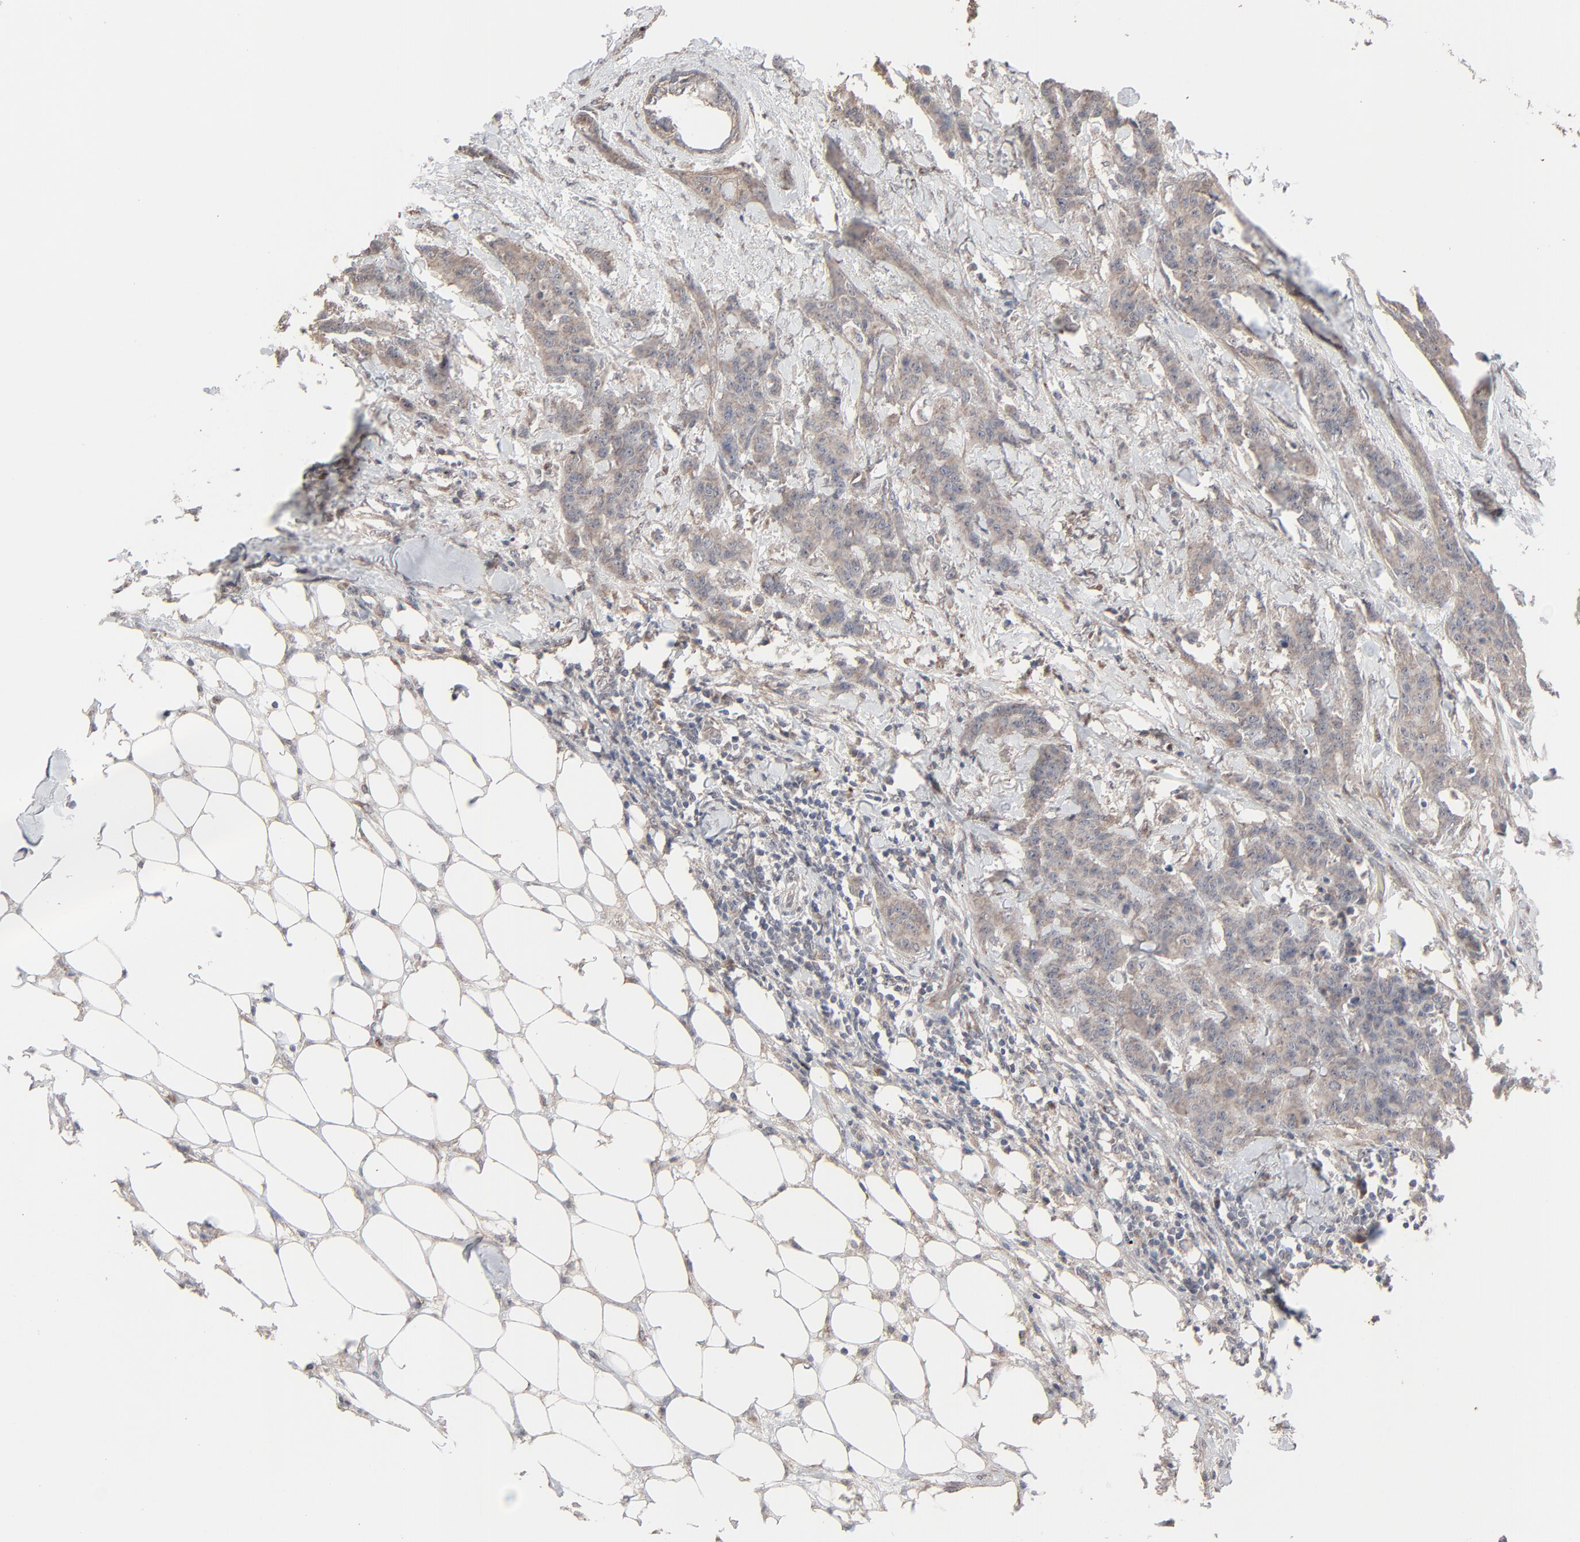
{"staining": {"intensity": "weak", "quantity": ">75%", "location": "cytoplasmic/membranous"}, "tissue": "breast cancer", "cell_type": "Tumor cells", "image_type": "cancer", "snomed": [{"axis": "morphology", "description": "Duct carcinoma"}, {"axis": "topography", "description": "Breast"}], "caption": "Human breast invasive ductal carcinoma stained with a protein marker displays weak staining in tumor cells.", "gene": "JAM3", "patient": {"sex": "female", "age": 40}}